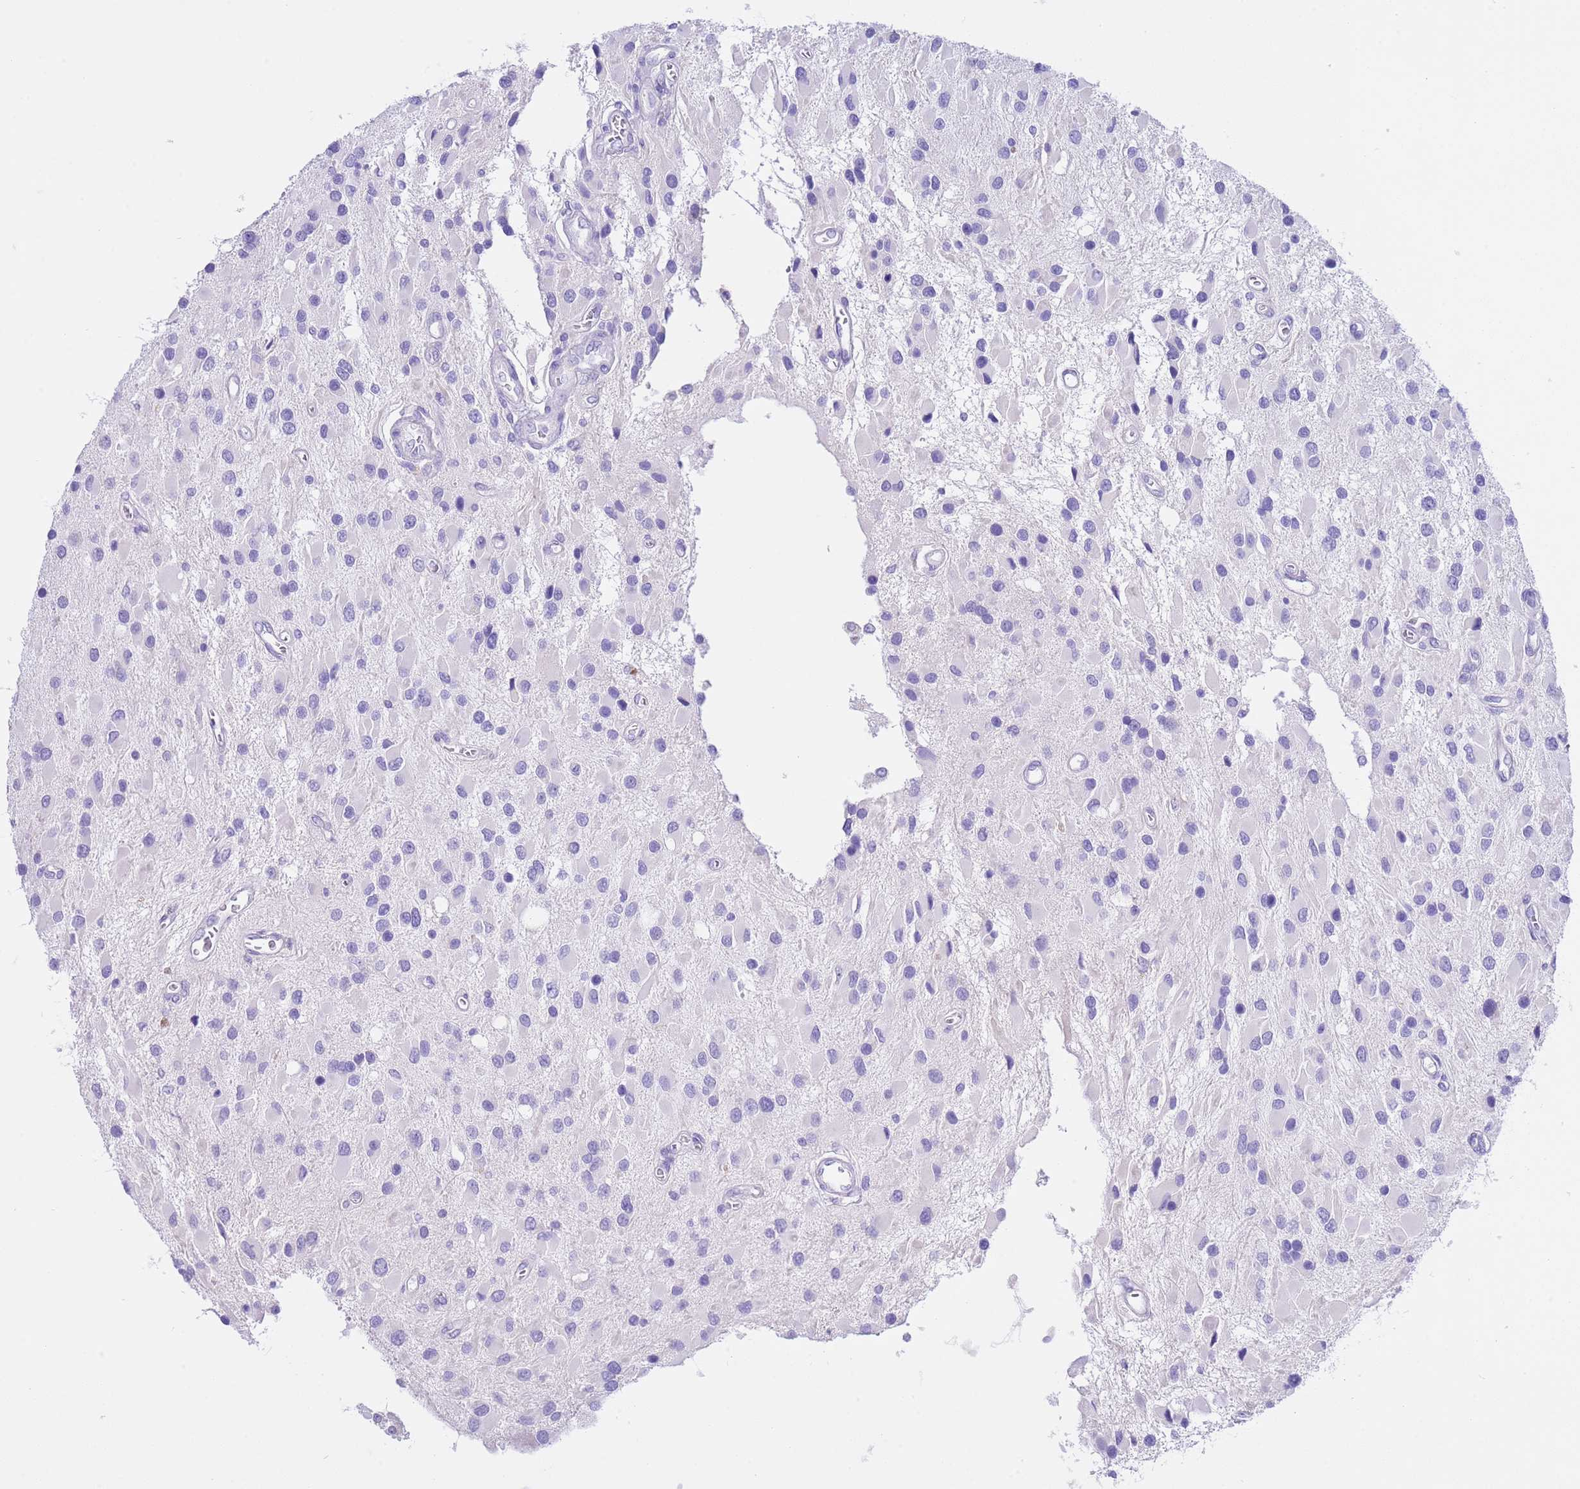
{"staining": {"intensity": "negative", "quantity": "none", "location": "none"}, "tissue": "glioma", "cell_type": "Tumor cells", "image_type": "cancer", "snomed": [{"axis": "morphology", "description": "Glioma, malignant, High grade"}, {"axis": "topography", "description": "Brain"}], "caption": "IHC image of neoplastic tissue: high-grade glioma (malignant) stained with DAB reveals no significant protein staining in tumor cells. (DAB (3,3'-diaminobenzidine) immunohistochemistry (IHC) visualized using brightfield microscopy, high magnification).", "gene": "CPB1", "patient": {"sex": "male", "age": 53}}